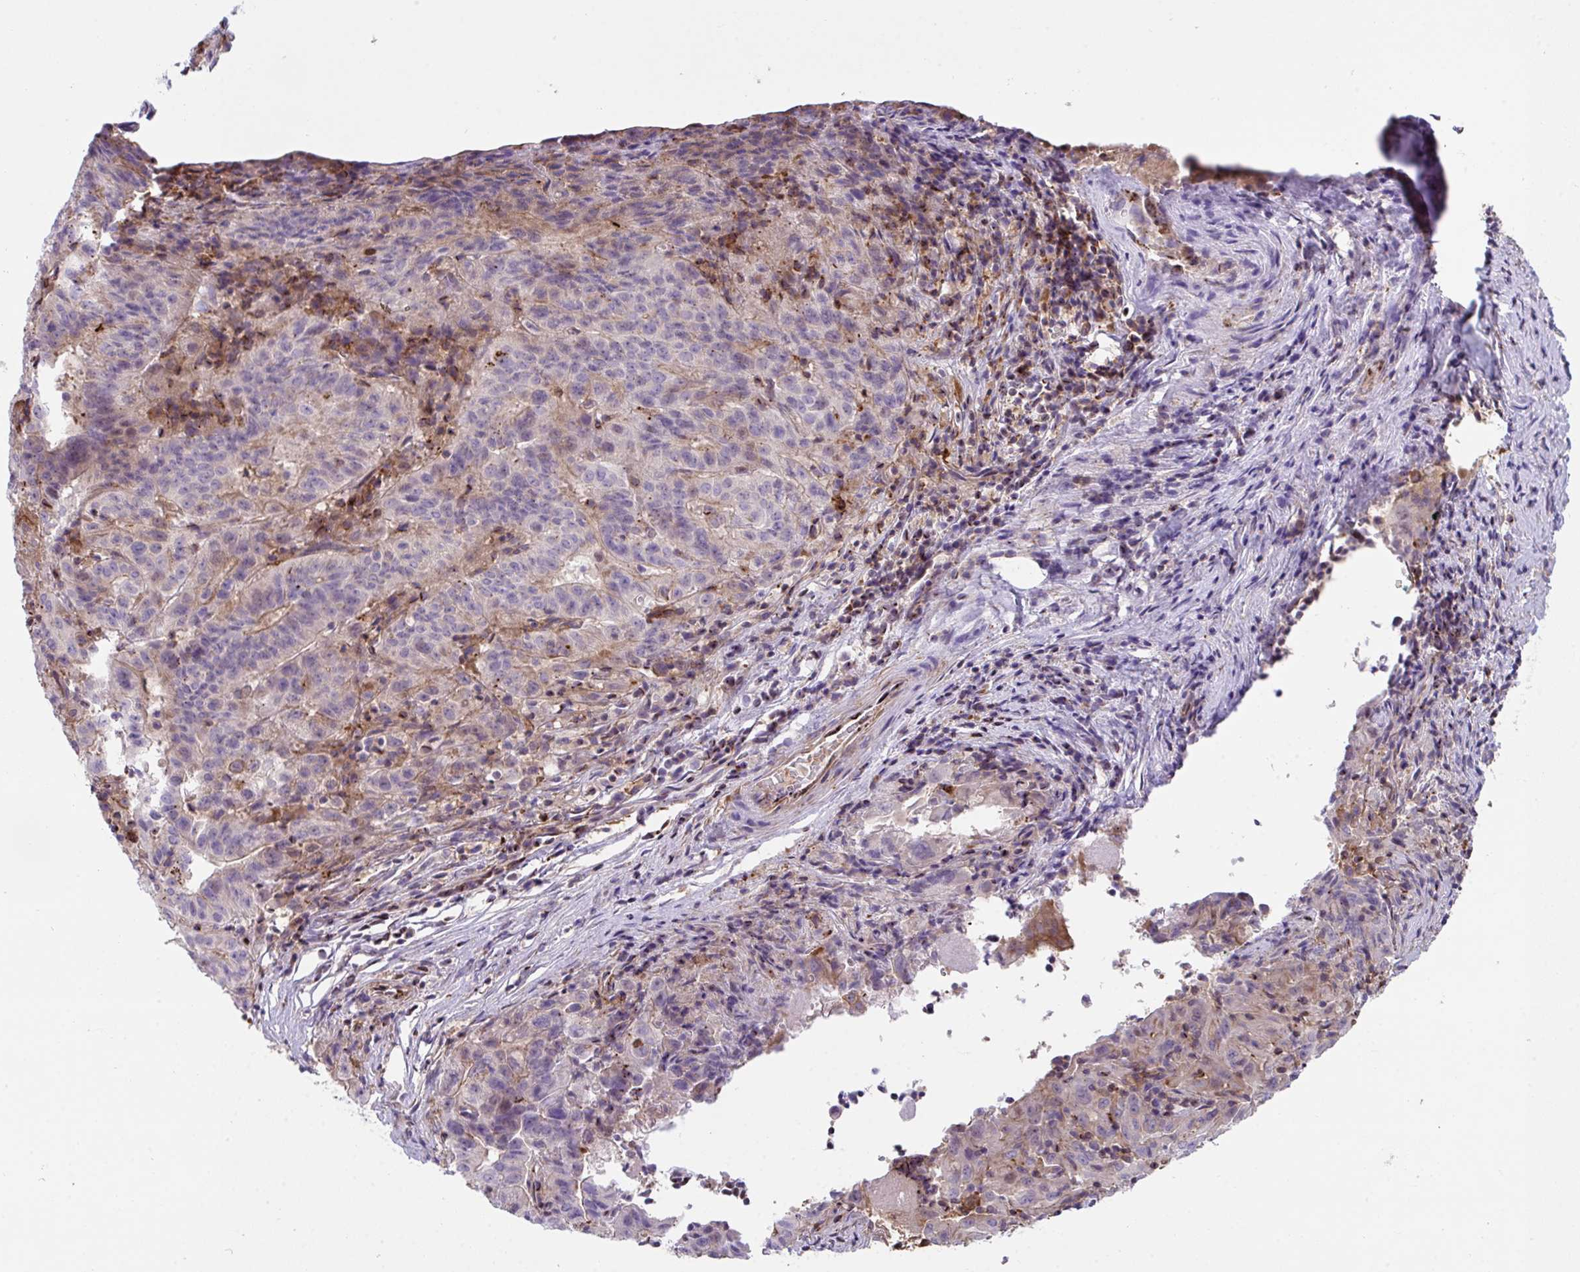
{"staining": {"intensity": "moderate", "quantity": "<25%", "location": "cytoplasmic/membranous"}, "tissue": "pancreatic cancer", "cell_type": "Tumor cells", "image_type": "cancer", "snomed": [{"axis": "morphology", "description": "Adenocarcinoma, NOS"}, {"axis": "topography", "description": "Pancreas"}], "caption": "A micrograph showing moderate cytoplasmic/membranous positivity in approximately <25% of tumor cells in pancreatic adenocarcinoma, as visualized by brown immunohistochemical staining.", "gene": "PPIH", "patient": {"sex": "male", "age": 63}}